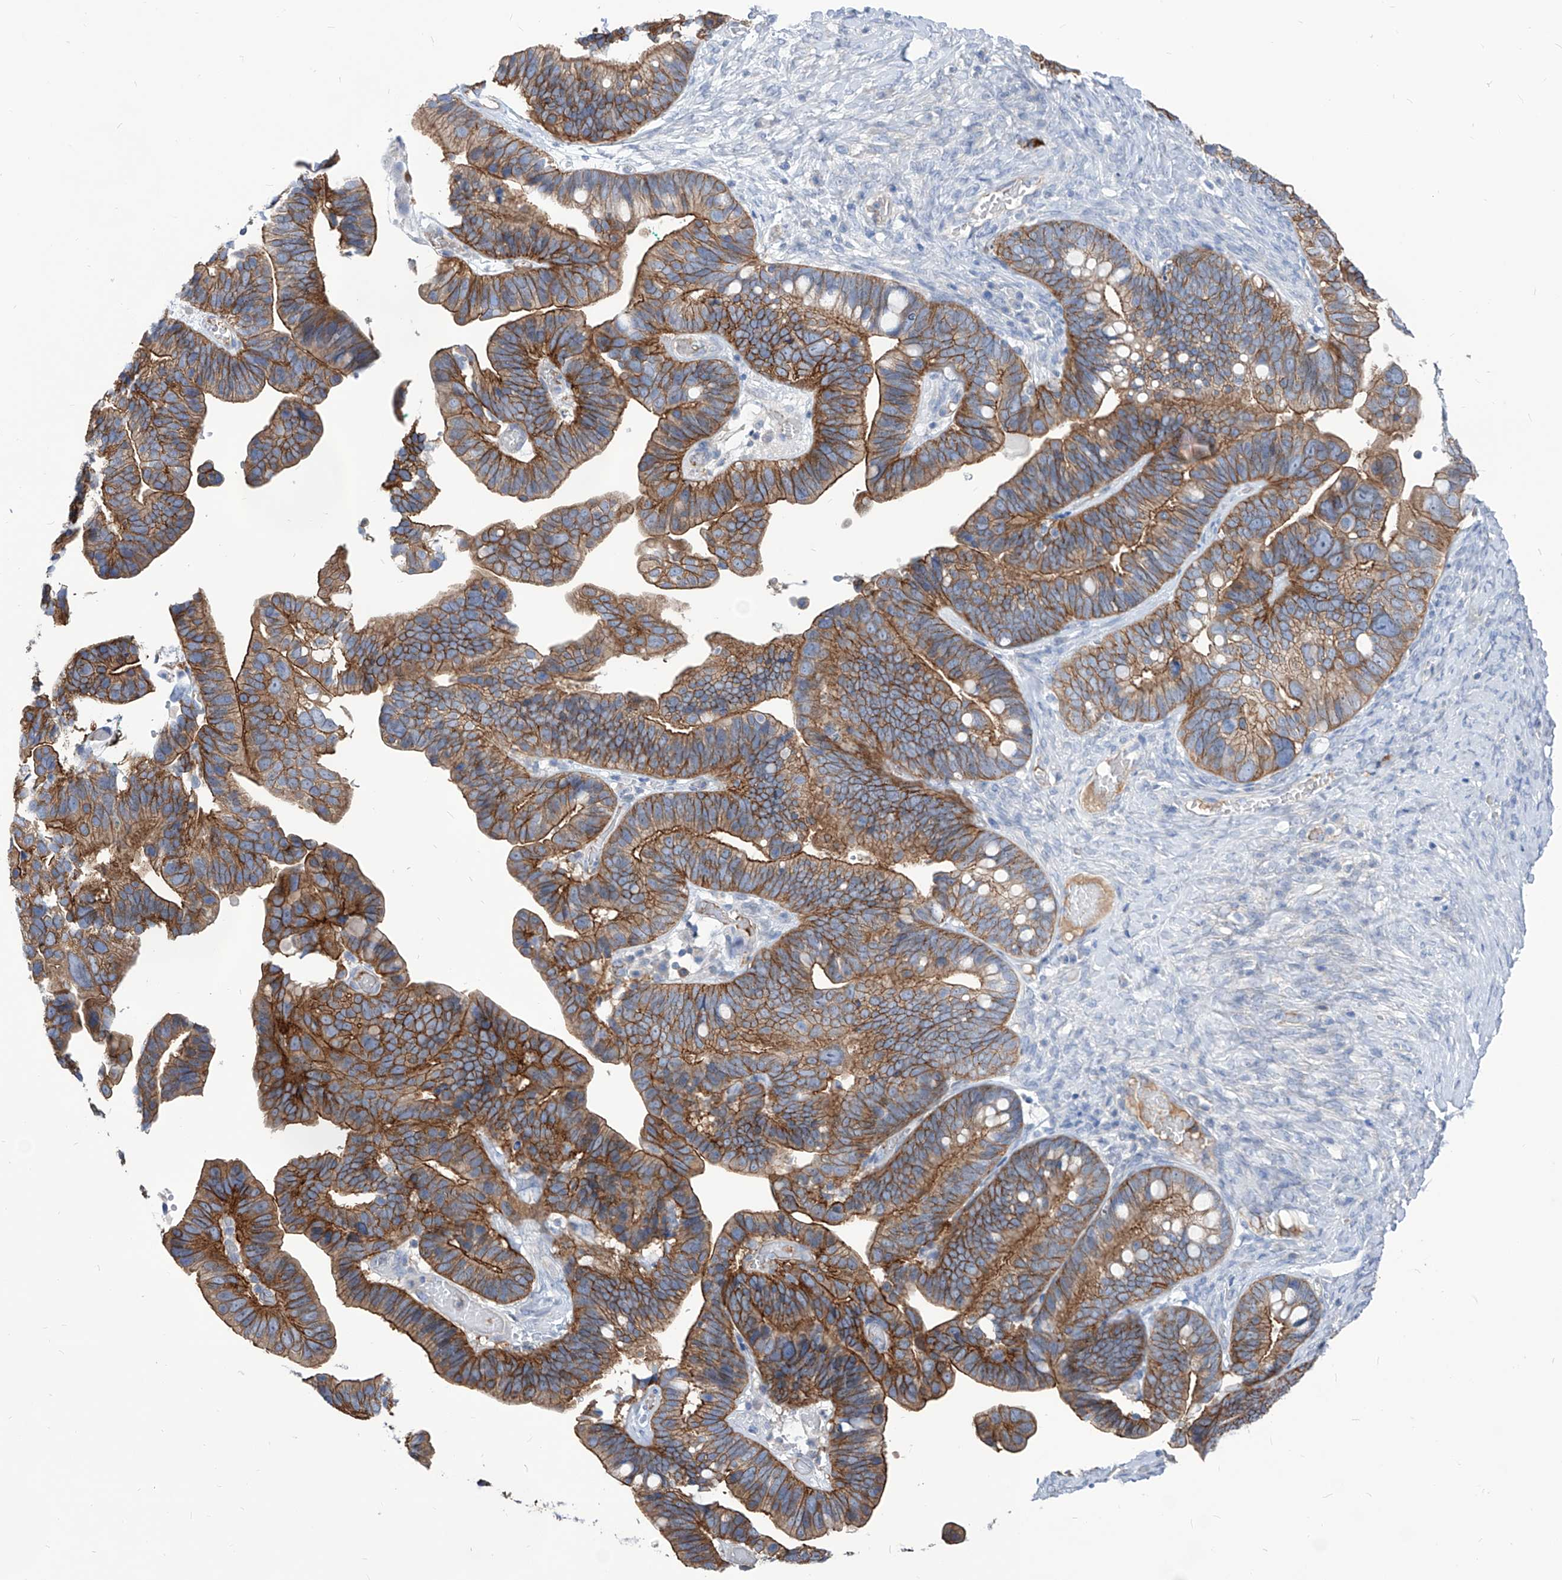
{"staining": {"intensity": "strong", "quantity": ">75%", "location": "cytoplasmic/membranous"}, "tissue": "ovarian cancer", "cell_type": "Tumor cells", "image_type": "cancer", "snomed": [{"axis": "morphology", "description": "Cystadenocarcinoma, serous, NOS"}, {"axis": "topography", "description": "Ovary"}], "caption": "Immunohistochemical staining of ovarian cancer demonstrates high levels of strong cytoplasmic/membranous protein positivity in about >75% of tumor cells.", "gene": "AKAP10", "patient": {"sex": "female", "age": 56}}